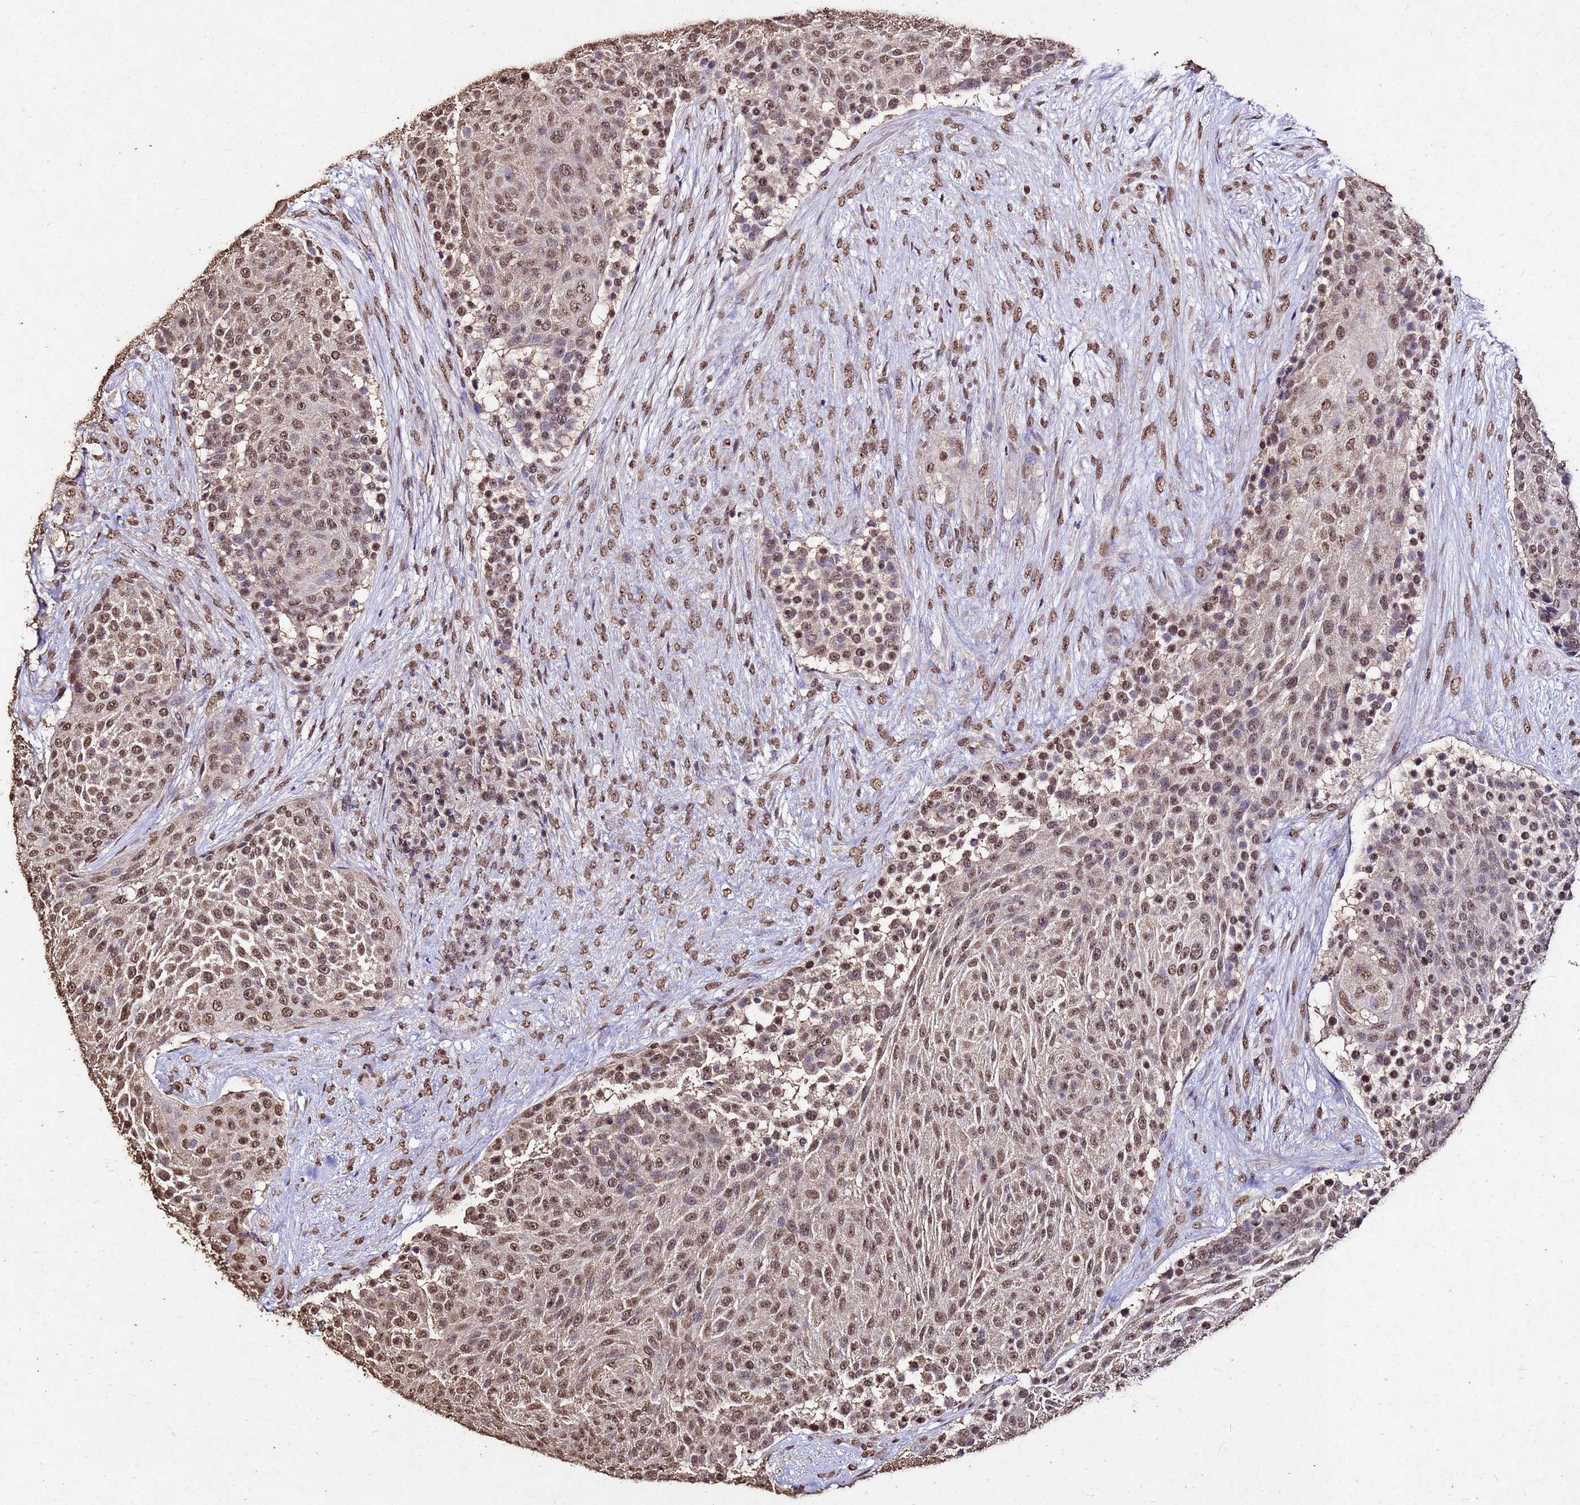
{"staining": {"intensity": "moderate", "quantity": ">75%", "location": "nuclear"}, "tissue": "urothelial cancer", "cell_type": "Tumor cells", "image_type": "cancer", "snomed": [{"axis": "morphology", "description": "Urothelial carcinoma, High grade"}, {"axis": "topography", "description": "Urinary bladder"}], "caption": "Approximately >75% of tumor cells in urothelial cancer demonstrate moderate nuclear protein positivity as visualized by brown immunohistochemical staining.", "gene": "MYOCD", "patient": {"sex": "female", "age": 63}}